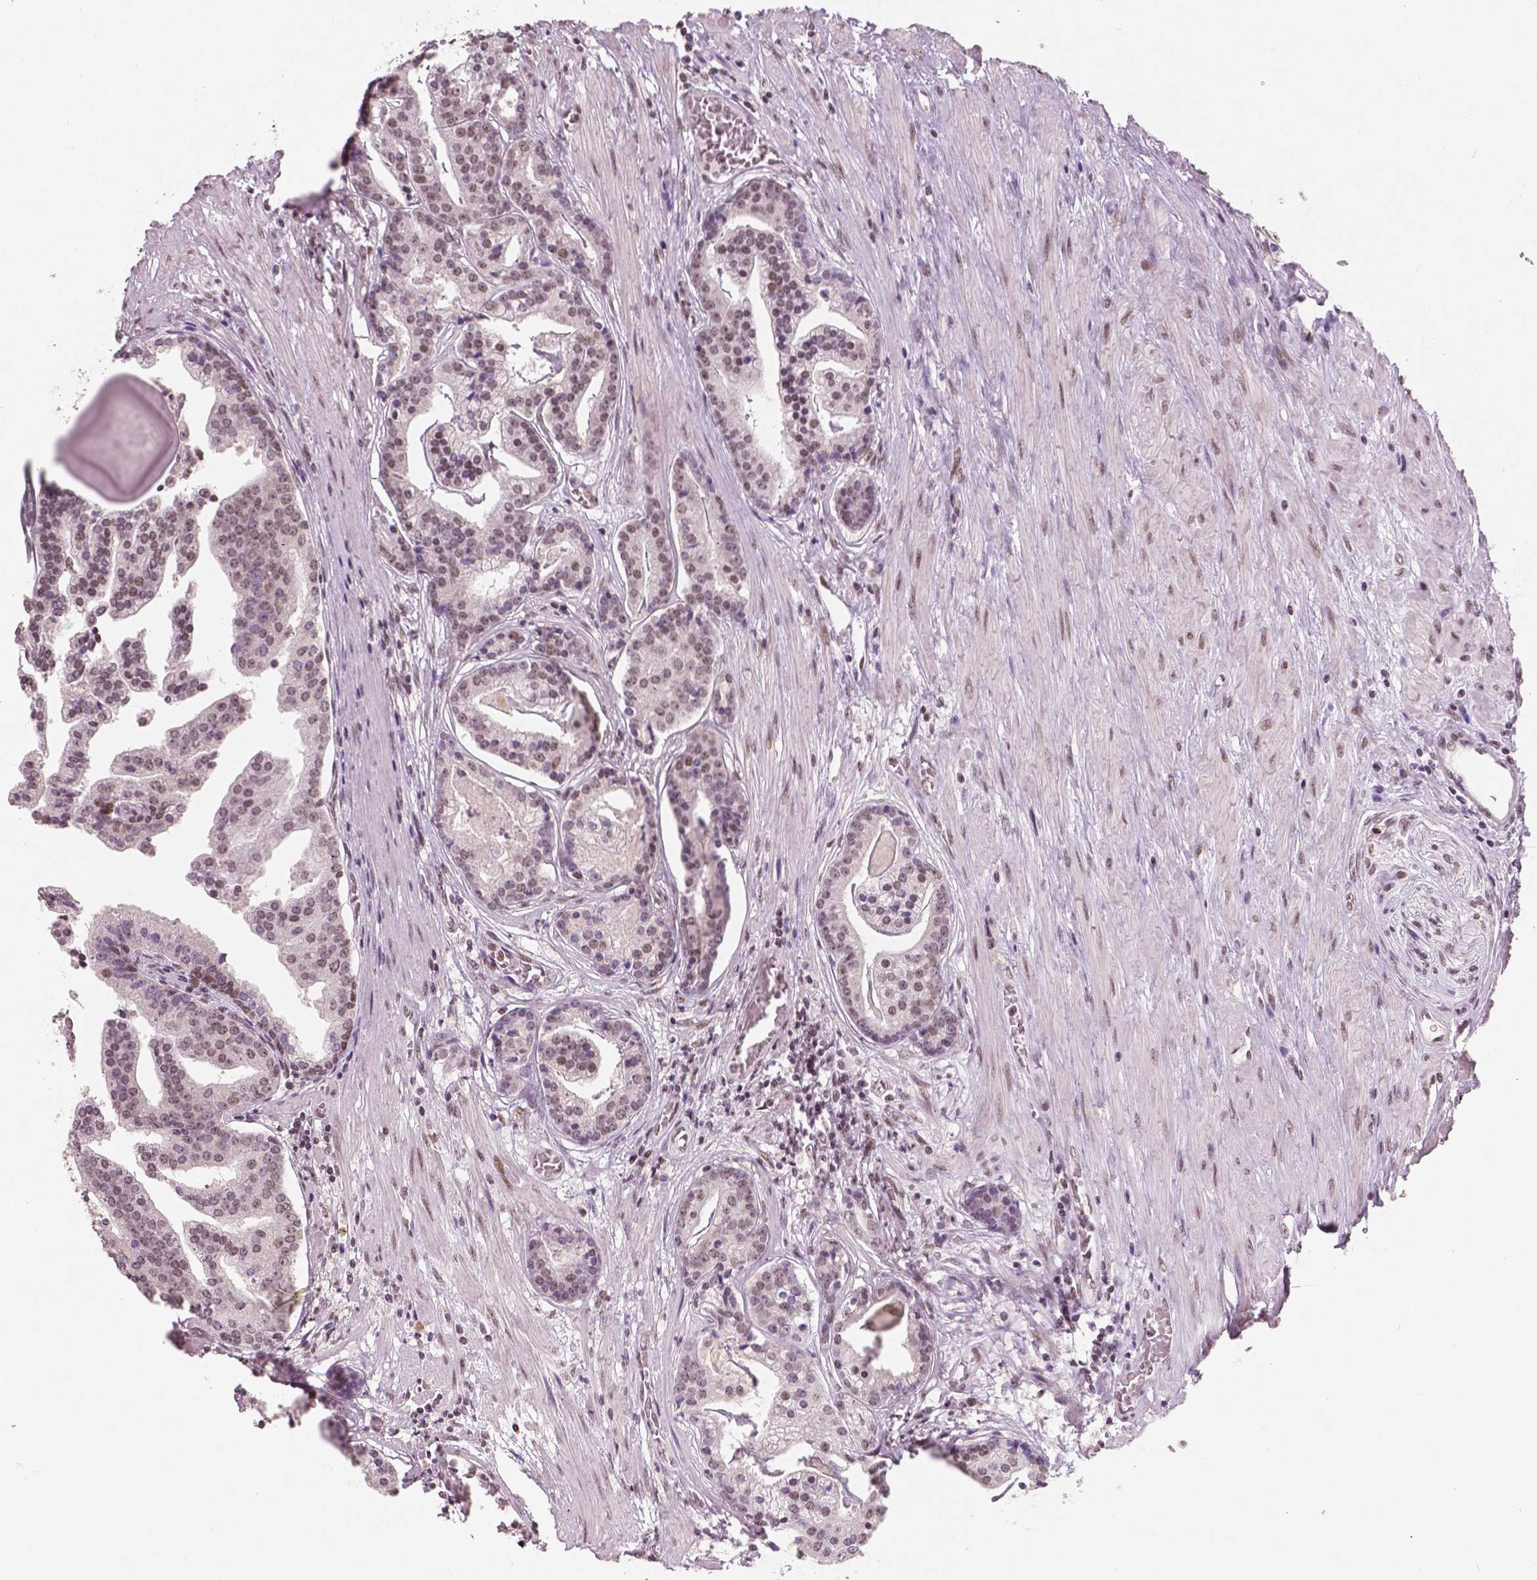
{"staining": {"intensity": "moderate", "quantity": ">75%", "location": "nuclear"}, "tissue": "prostate cancer", "cell_type": "Tumor cells", "image_type": "cancer", "snomed": [{"axis": "morphology", "description": "Adenocarcinoma, NOS"}, {"axis": "topography", "description": "Prostate and seminal vesicle, NOS"}, {"axis": "topography", "description": "Prostate"}], "caption": "Prostate cancer (adenocarcinoma) stained with a protein marker exhibits moderate staining in tumor cells.", "gene": "BRD4", "patient": {"sex": "male", "age": 44}}